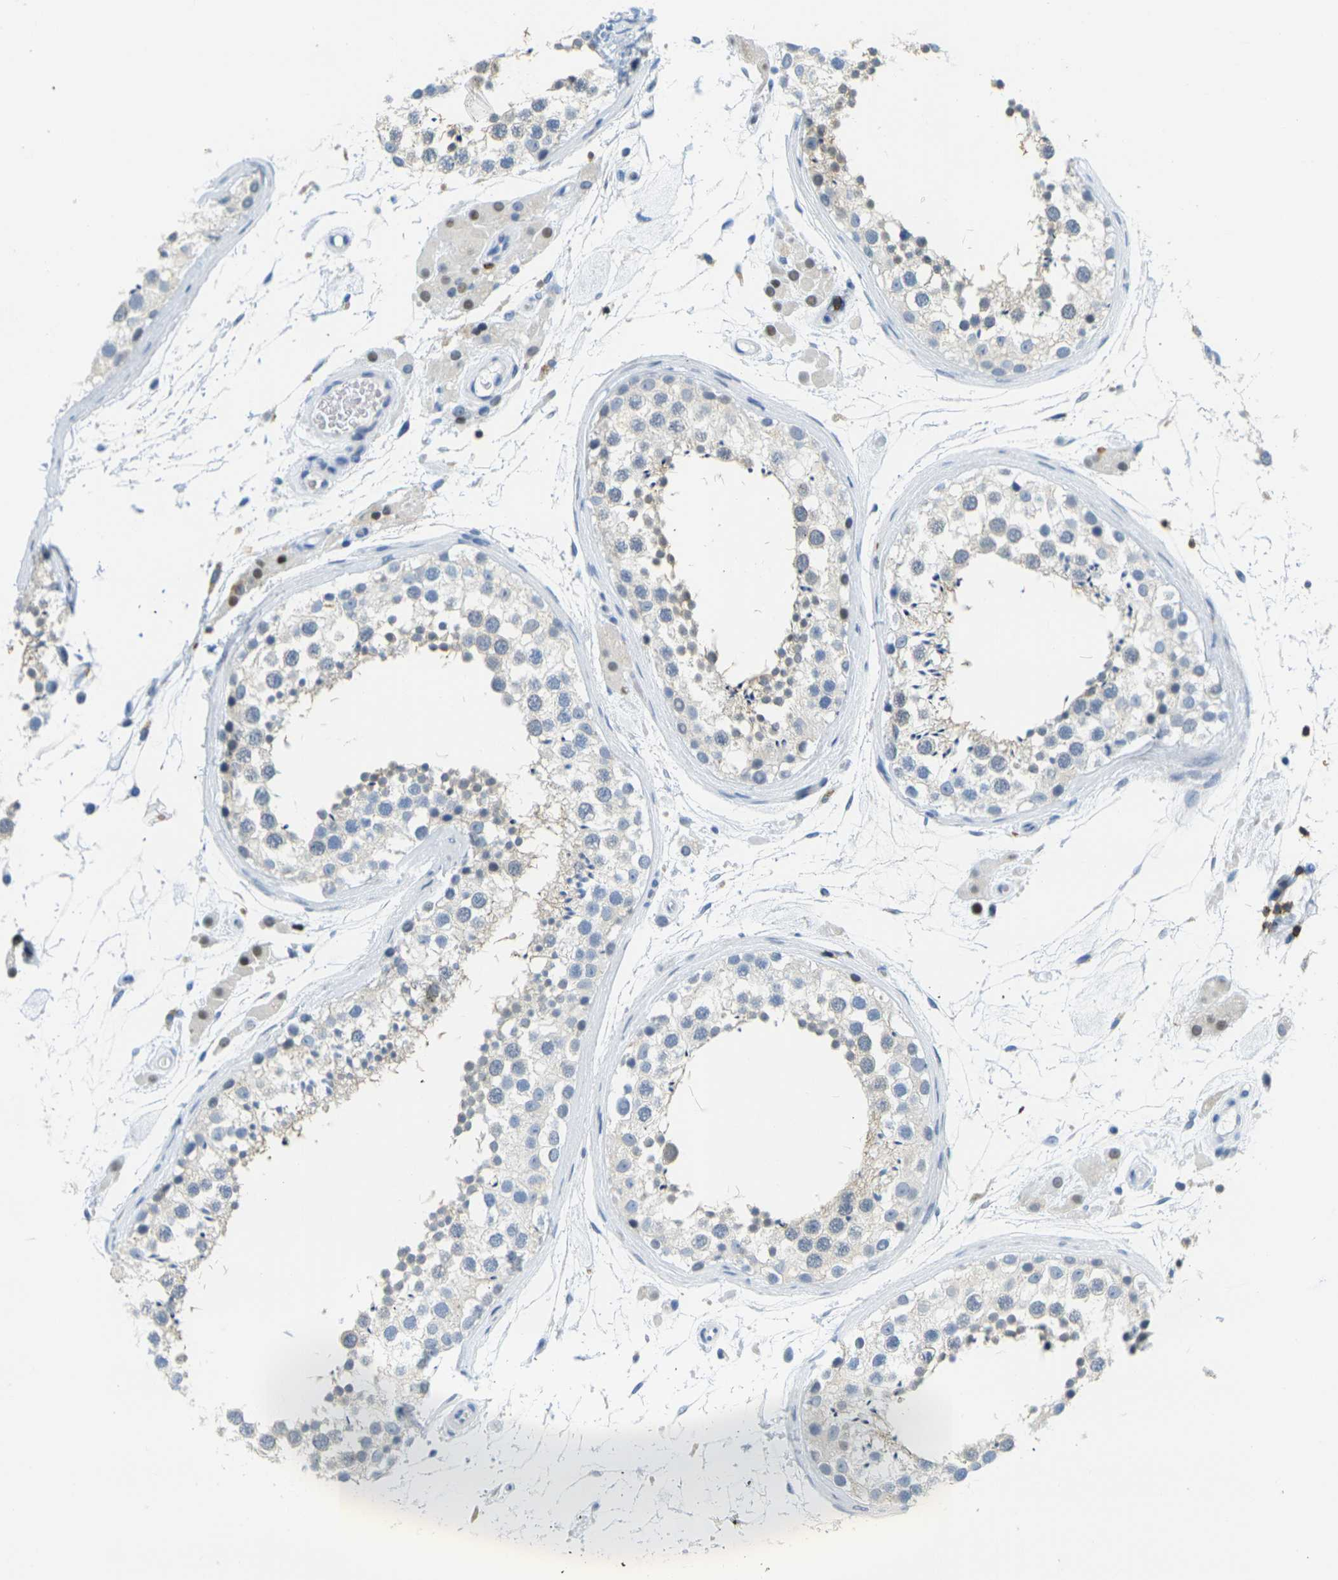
{"staining": {"intensity": "negative", "quantity": "none", "location": "none"}, "tissue": "testis", "cell_type": "Cells in seminiferous ducts", "image_type": "normal", "snomed": [{"axis": "morphology", "description": "Normal tissue, NOS"}, {"axis": "topography", "description": "Testis"}], "caption": "This is an IHC photomicrograph of normal testis. There is no staining in cells in seminiferous ducts.", "gene": "CD3D", "patient": {"sex": "male", "age": 46}}